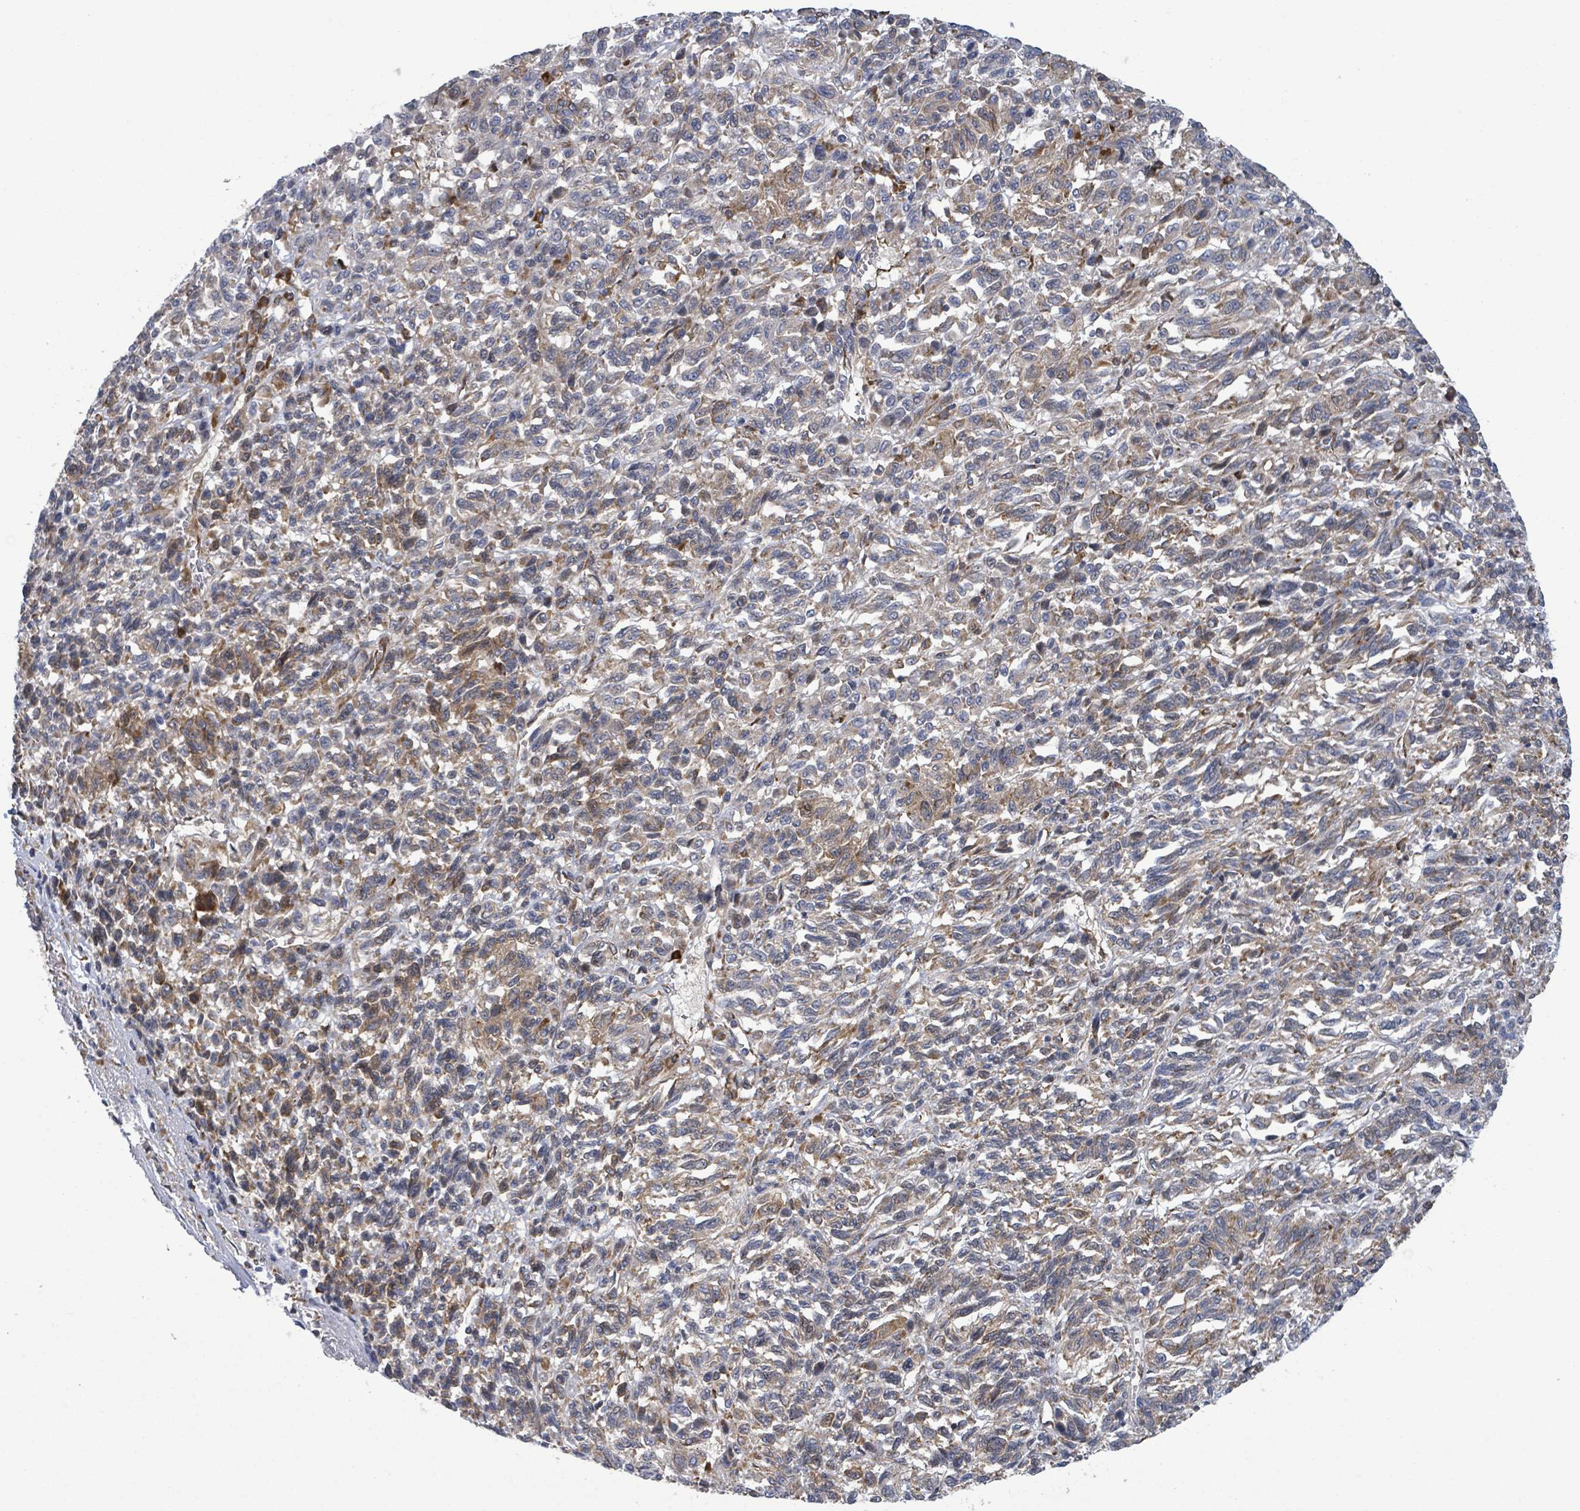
{"staining": {"intensity": "weak", "quantity": "<25%", "location": "cytoplasmic/membranous"}, "tissue": "melanoma", "cell_type": "Tumor cells", "image_type": "cancer", "snomed": [{"axis": "morphology", "description": "Malignant melanoma, Metastatic site"}, {"axis": "topography", "description": "Lung"}], "caption": "The micrograph exhibits no significant staining in tumor cells of melanoma. (Stains: DAB immunohistochemistry with hematoxylin counter stain, Microscopy: brightfield microscopy at high magnification).", "gene": "NOMO1", "patient": {"sex": "male", "age": 64}}